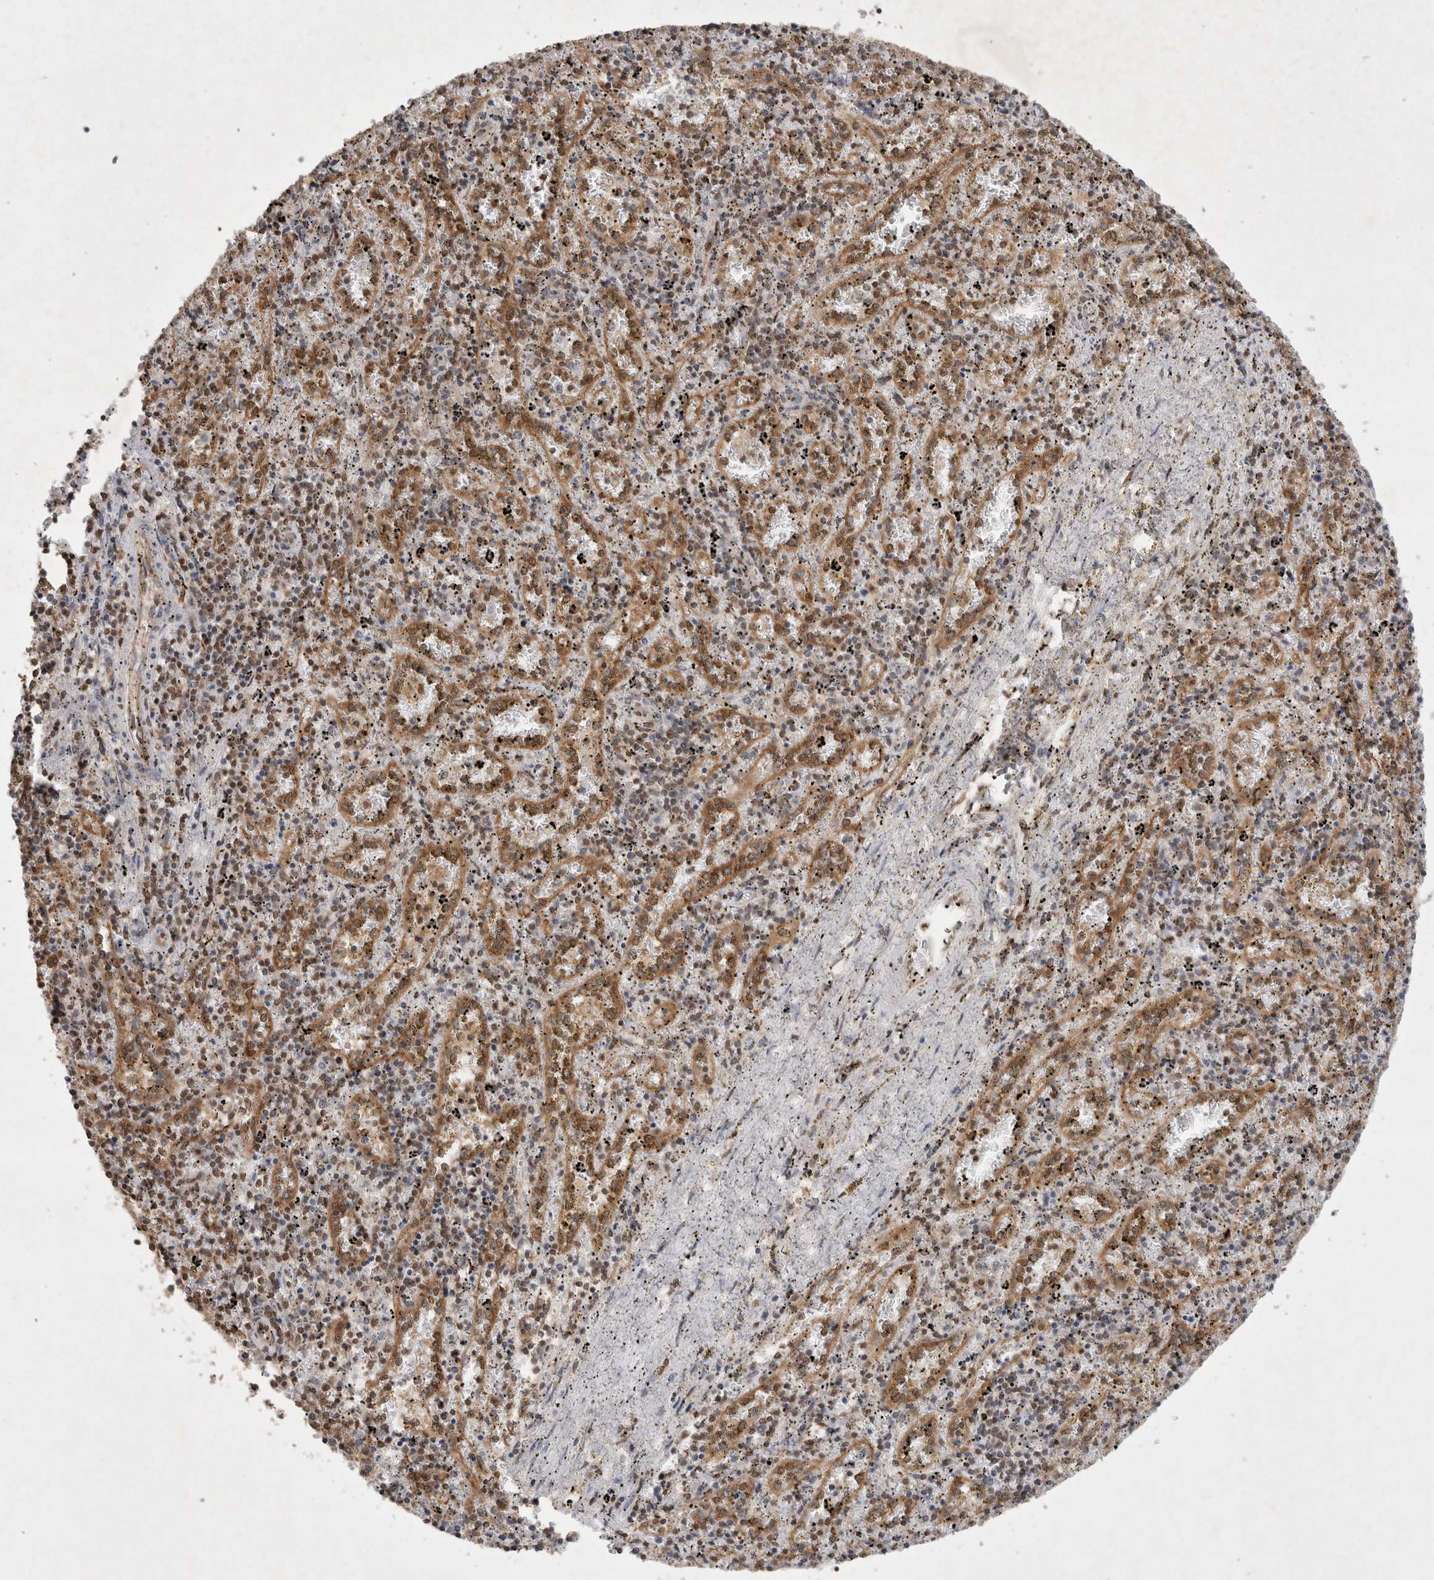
{"staining": {"intensity": "weak", "quantity": "25%-75%", "location": "cytoplasmic/membranous,nuclear"}, "tissue": "spleen", "cell_type": "Cells in red pulp", "image_type": "normal", "snomed": [{"axis": "morphology", "description": "Normal tissue, NOS"}, {"axis": "topography", "description": "Spleen"}], "caption": "Immunohistochemistry (IHC) photomicrograph of unremarkable spleen stained for a protein (brown), which reveals low levels of weak cytoplasmic/membranous,nuclear positivity in approximately 25%-75% of cells in red pulp.", "gene": "WIPF2", "patient": {"sex": "male", "age": 11}}